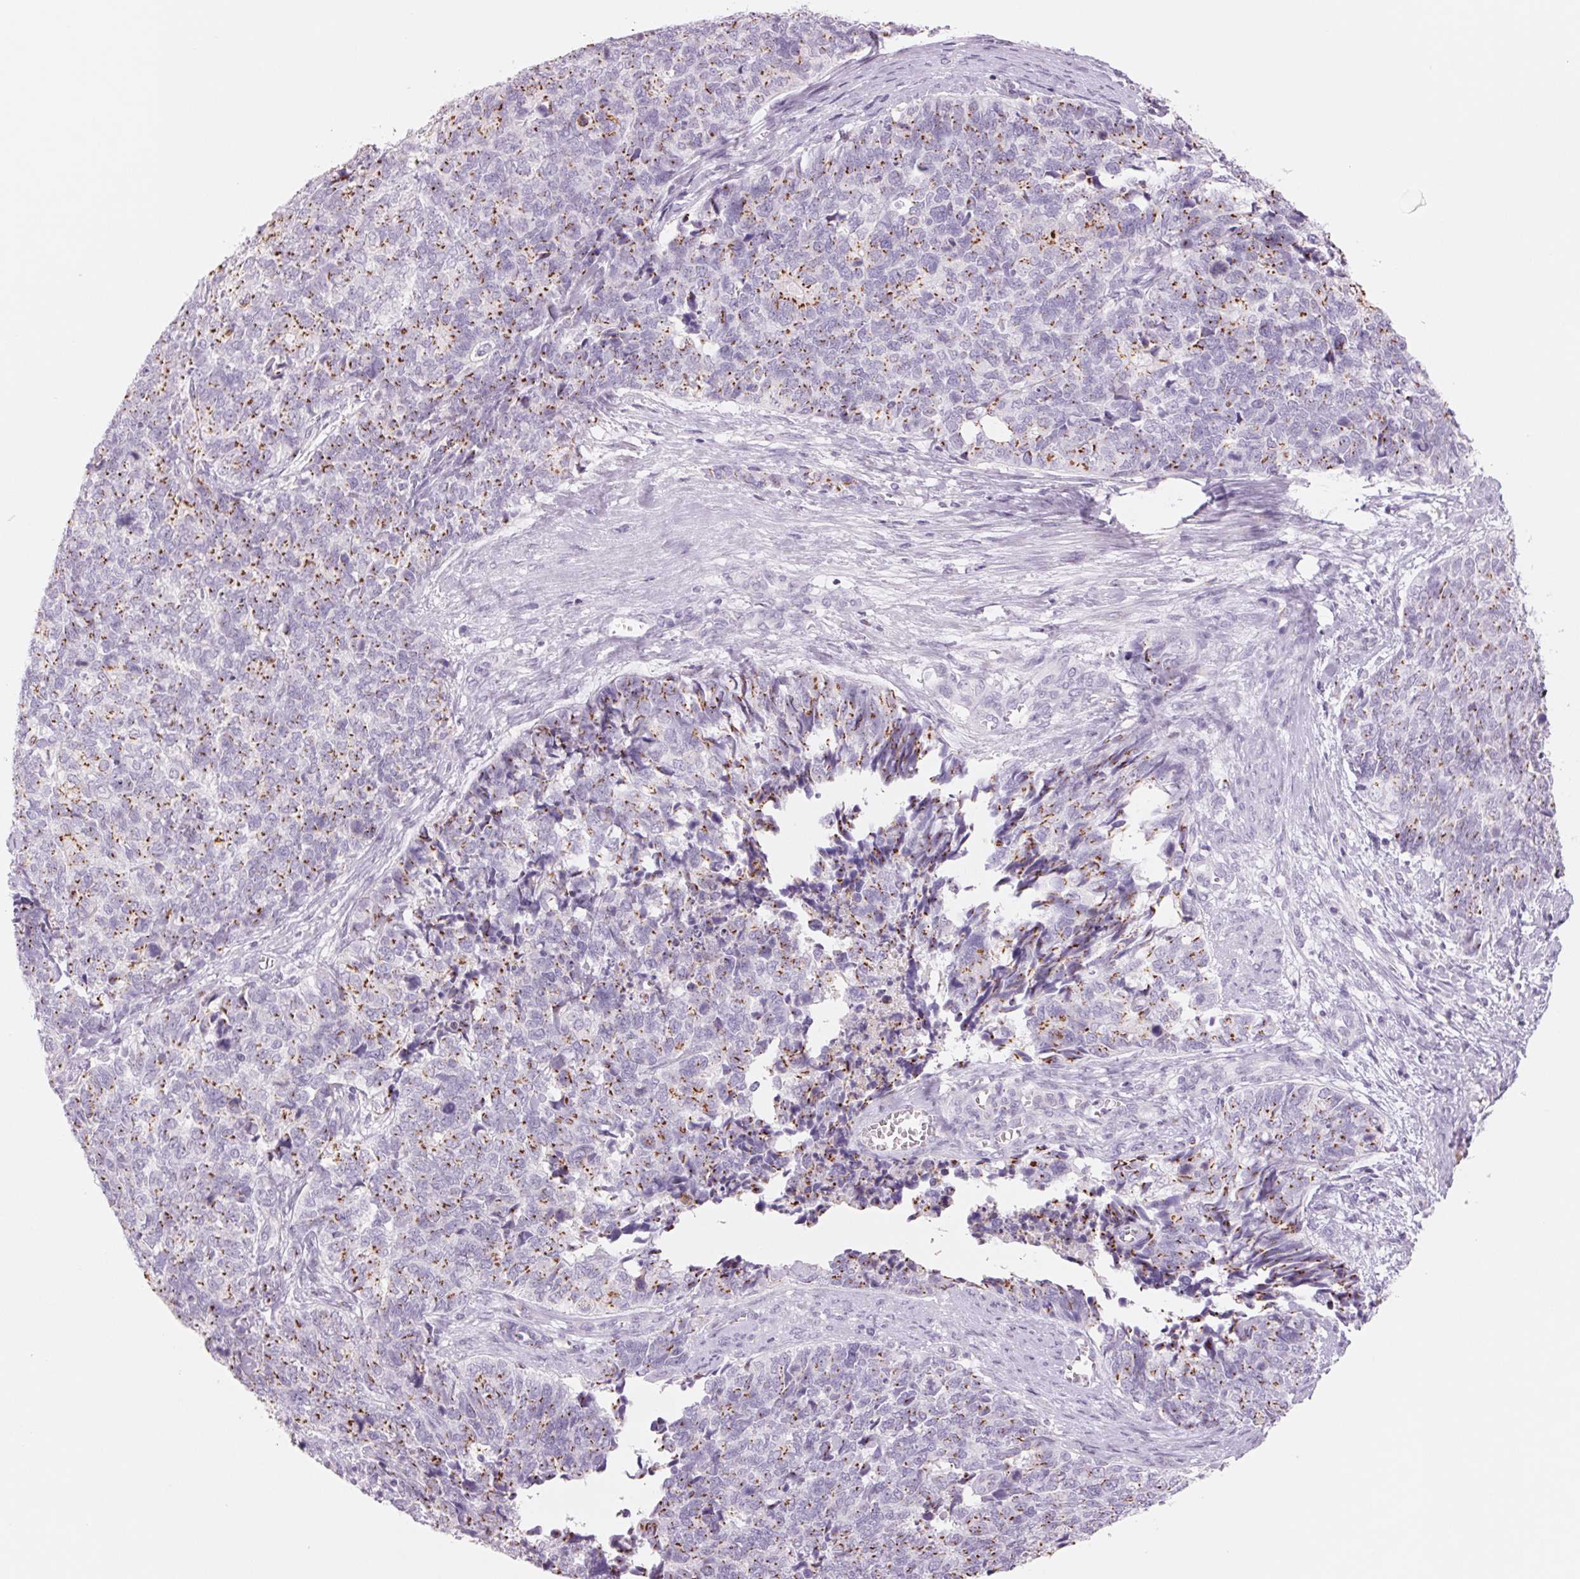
{"staining": {"intensity": "moderate", "quantity": ">75%", "location": "cytoplasmic/membranous"}, "tissue": "cervical cancer", "cell_type": "Tumor cells", "image_type": "cancer", "snomed": [{"axis": "morphology", "description": "Adenocarcinoma, NOS"}, {"axis": "topography", "description": "Cervix"}], "caption": "Immunohistochemical staining of cervical adenocarcinoma demonstrates medium levels of moderate cytoplasmic/membranous protein positivity in approximately >75% of tumor cells.", "gene": "GALNT7", "patient": {"sex": "female", "age": 63}}